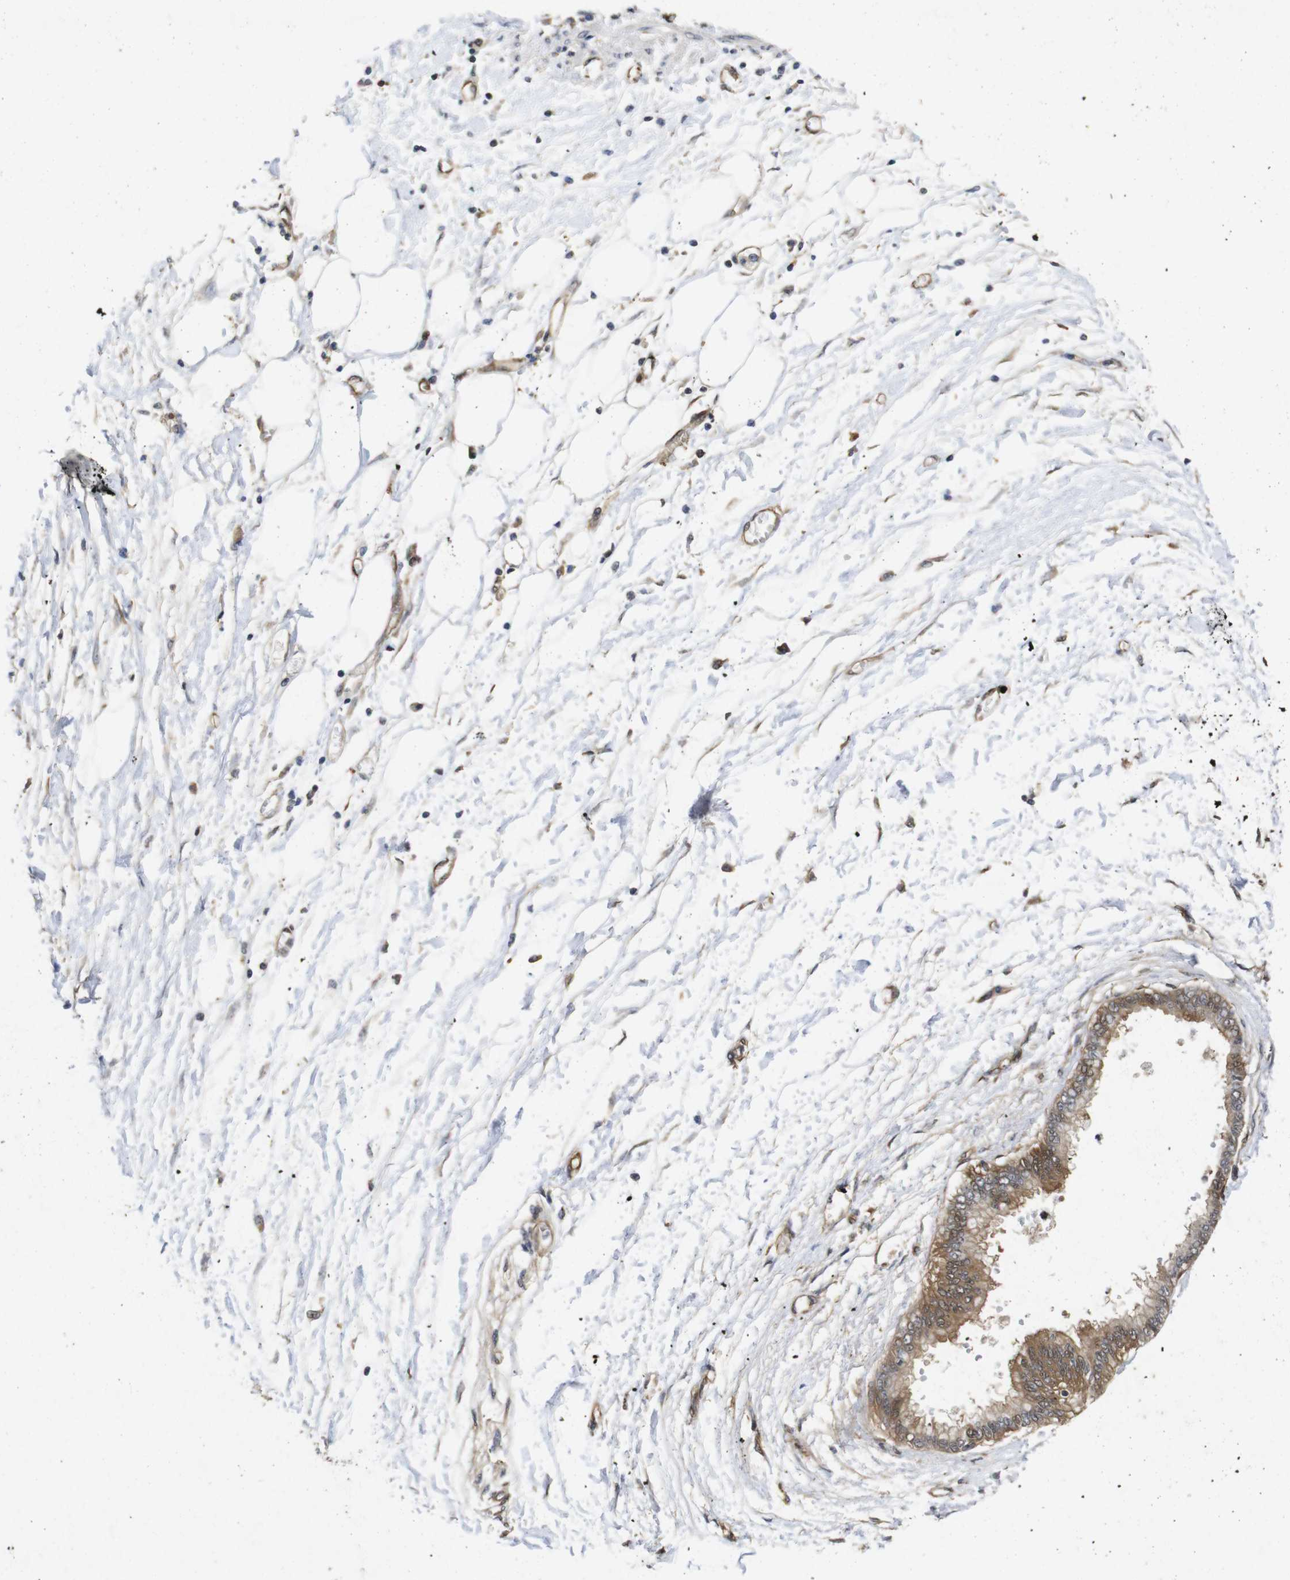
{"staining": {"intensity": "moderate", "quantity": ">75%", "location": "cytoplasmic/membranous,nuclear"}, "tissue": "pancreatic cancer", "cell_type": "Tumor cells", "image_type": "cancer", "snomed": [{"axis": "morphology", "description": "Adenocarcinoma, NOS"}, {"axis": "topography", "description": "Pancreas"}], "caption": "Human adenocarcinoma (pancreatic) stained with a brown dye displays moderate cytoplasmic/membranous and nuclear positive staining in about >75% of tumor cells.", "gene": "SUMO3", "patient": {"sex": "male", "age": 56}}